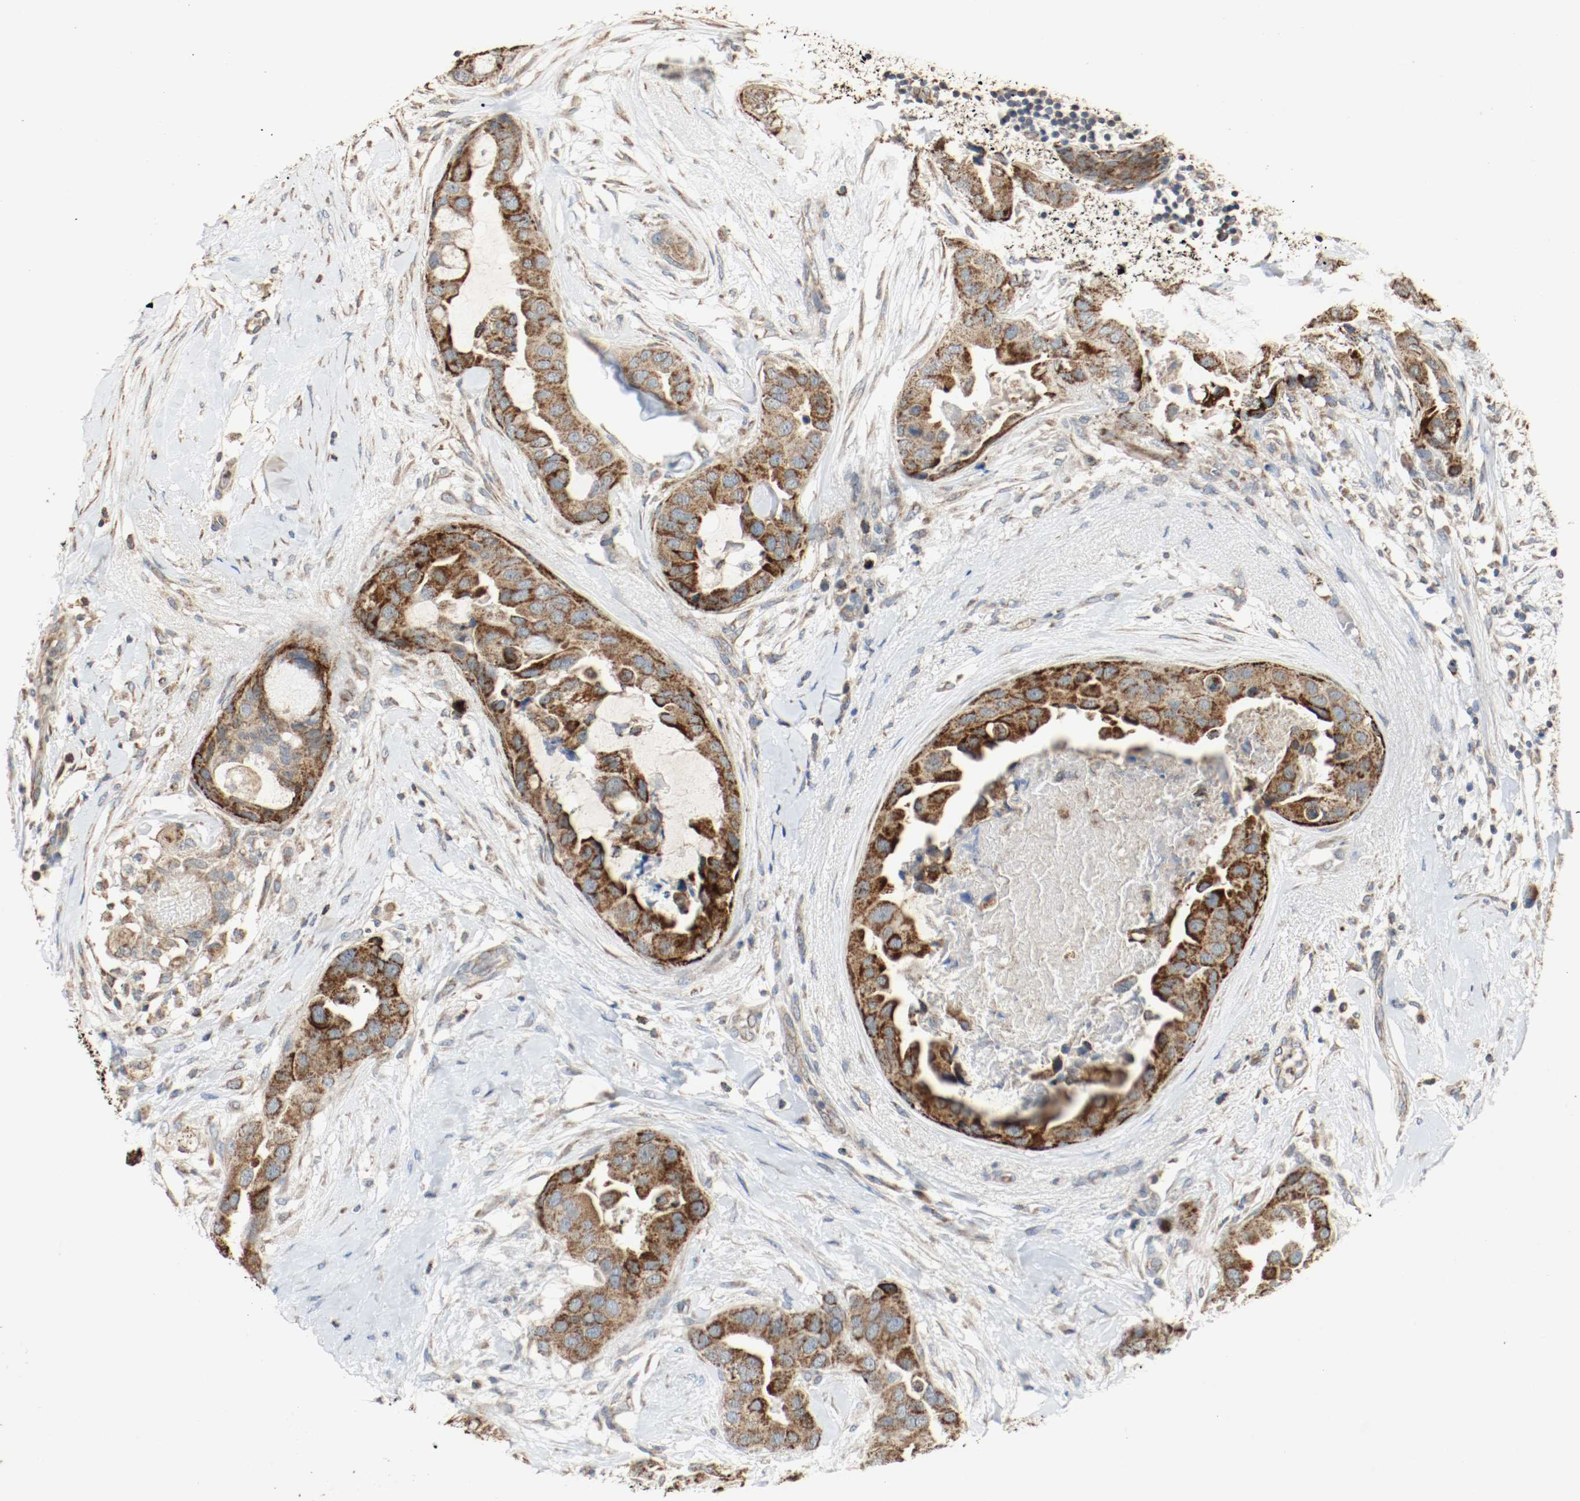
{"staining": {"intensity": "strong", "quantity": ">75%", "location": "cytoplasmic/membranous"}, "tissue": "breast cancer", "cell_type": "Tumor cells", "image_type": "cancer", "snomed": [{"axis": "morphology", "description": "Duct carcinoma"}, {"axis": "topography", "description": "Breast"}], "caption": "Human breast cancer stained with a brown dye displays strong cytoplasmic/membranous positive expression in approximately >75% of tumor cells.", "gene": "ALDH4A1", "patient": {"sex": "female", "age": 40}}